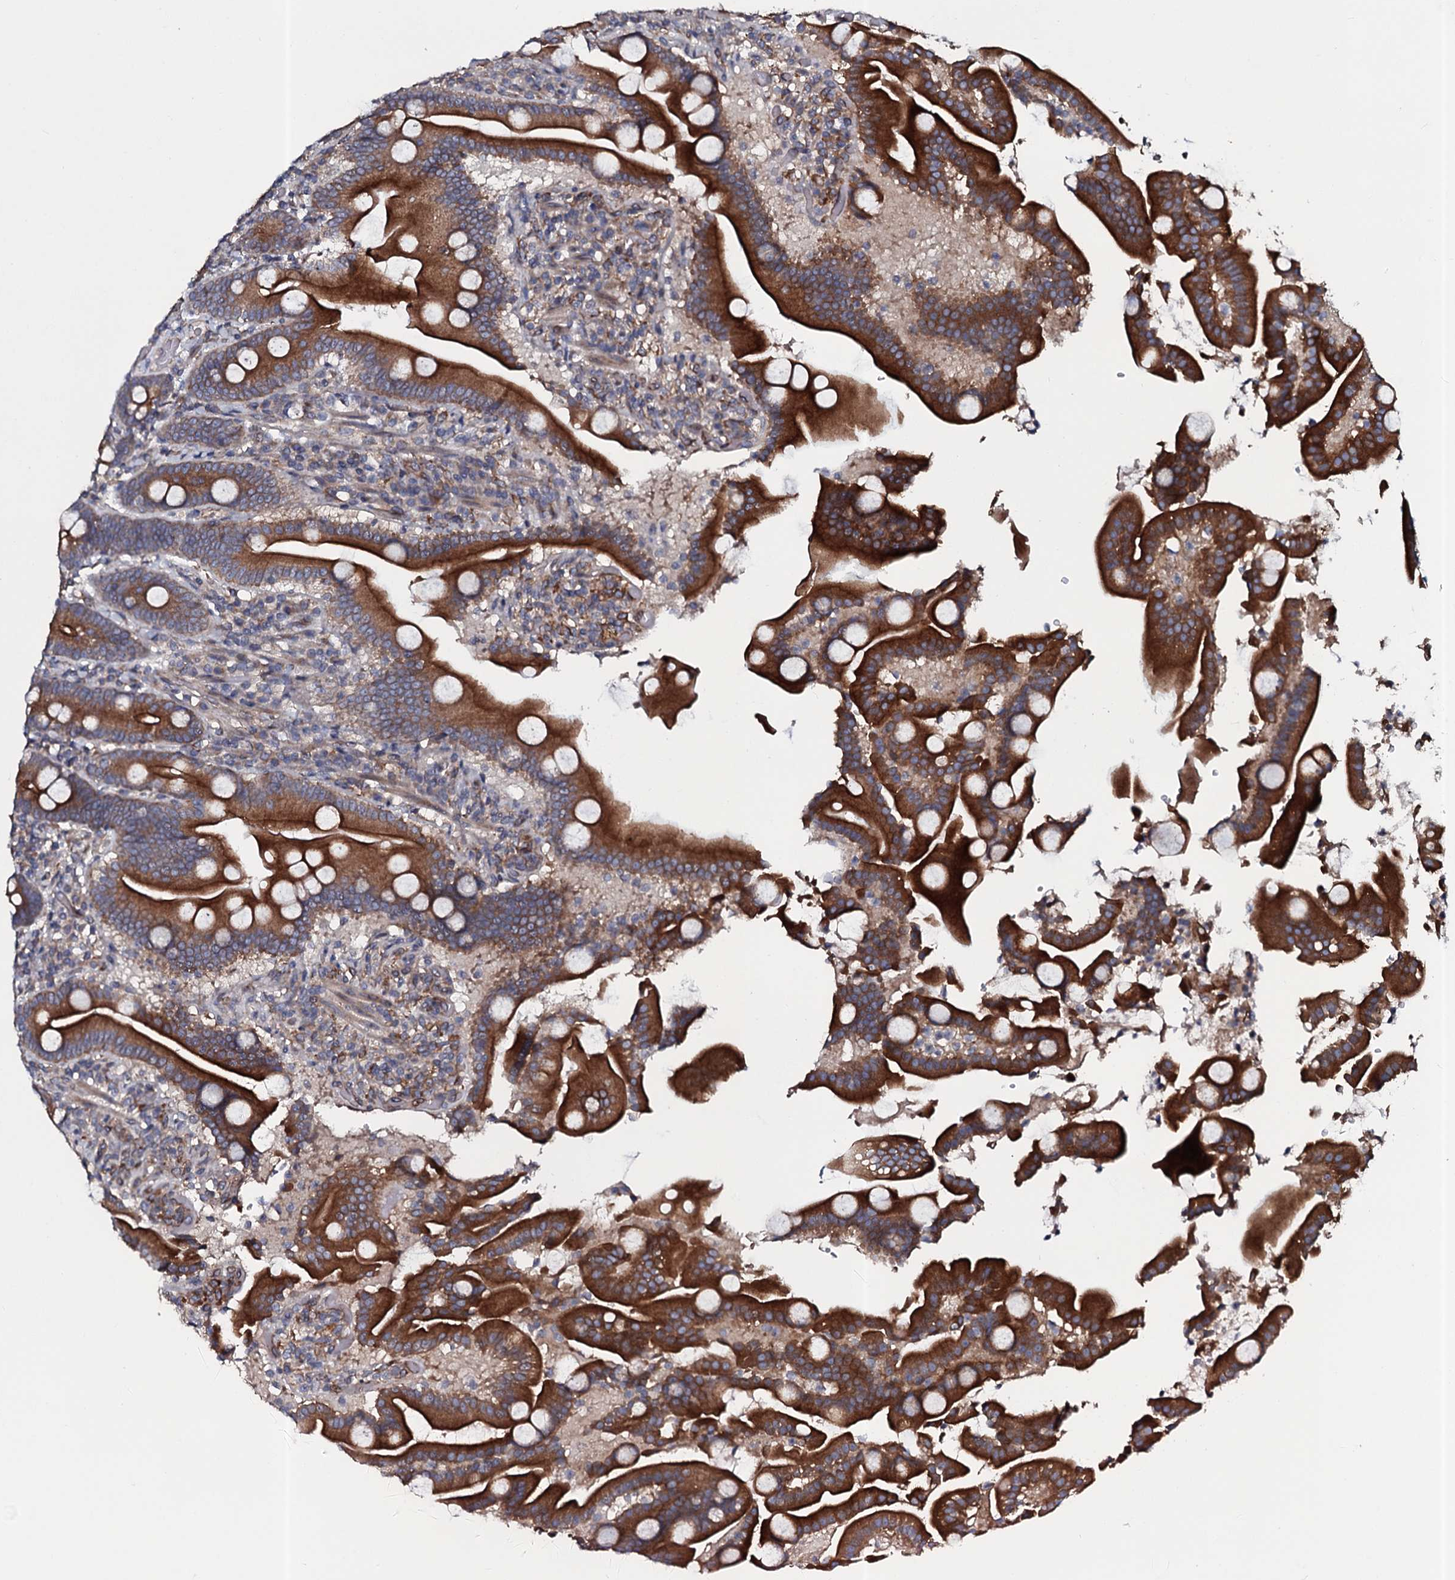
{"staining": {"intensity": "strong", "quantity": ">75%", "location": "cytoplasmic/membranous"}, "tissue": "duodenum", "cell_type": "Glandular cells", "image_type": "normal", "snomed": [{"axis": "morphology", "description": "Normal tissue, NOS"}, {"axis": "topography", "description": "Duodenum"}], "caption": "Immunohistochemistry (DAB (3,3'-diaminobenzidine)) staining of normal human duodenum demonstrates strong cytoplasmic/membranous protein positivity in about >75% of glandular cells. Using DAB (3,3'-diaminobenzidine) (brown) and hematoxylin (blue) stains, captured at high magnification using brightfield microscopy.", "gene": "TMEM151A", "patient": {"sex": "male", "age": 55}}